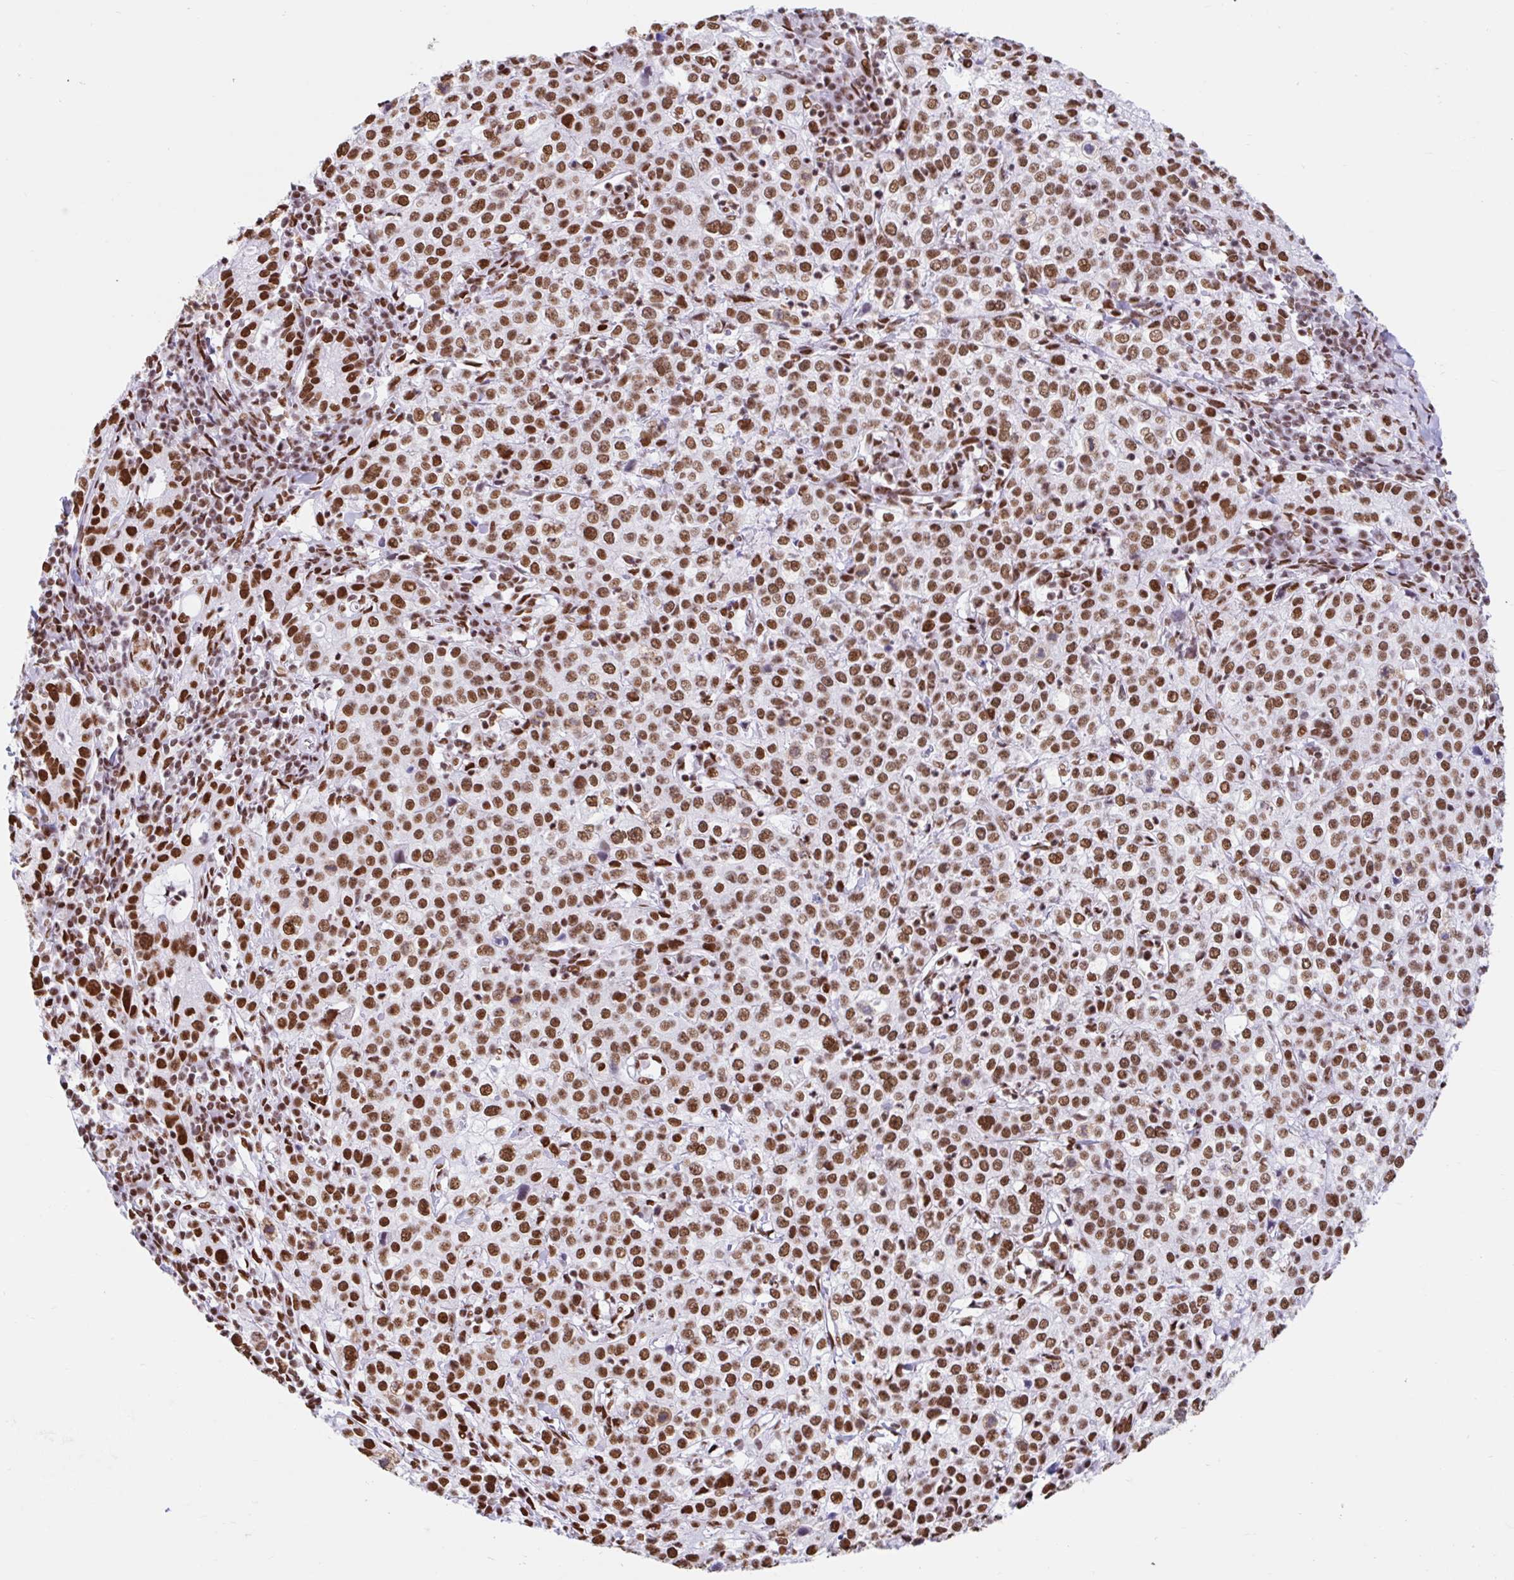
{"staining": {"intensity": "strong", "quantity": ">75%", "location": "nuclear"}, "tissue": "cervical cancer", "cell_type": "Tumor cells", "image_type": "cancer", "snomed": [{"axis": "morphology", "description": "Normal tissue, NOS"}, {"axis": "morphology", "description": "Adenocarcinoma, NOS"}, {"axis": "topography", "description": "Cervix"}], "caption": "IHC (DAB) staining of cervical adenocarcinoma reveals strong nuclear protein staining in about >75% of tumor cells.", "gene": "KHDRBS1", "patient": {"sex": "female", "age": 44}}